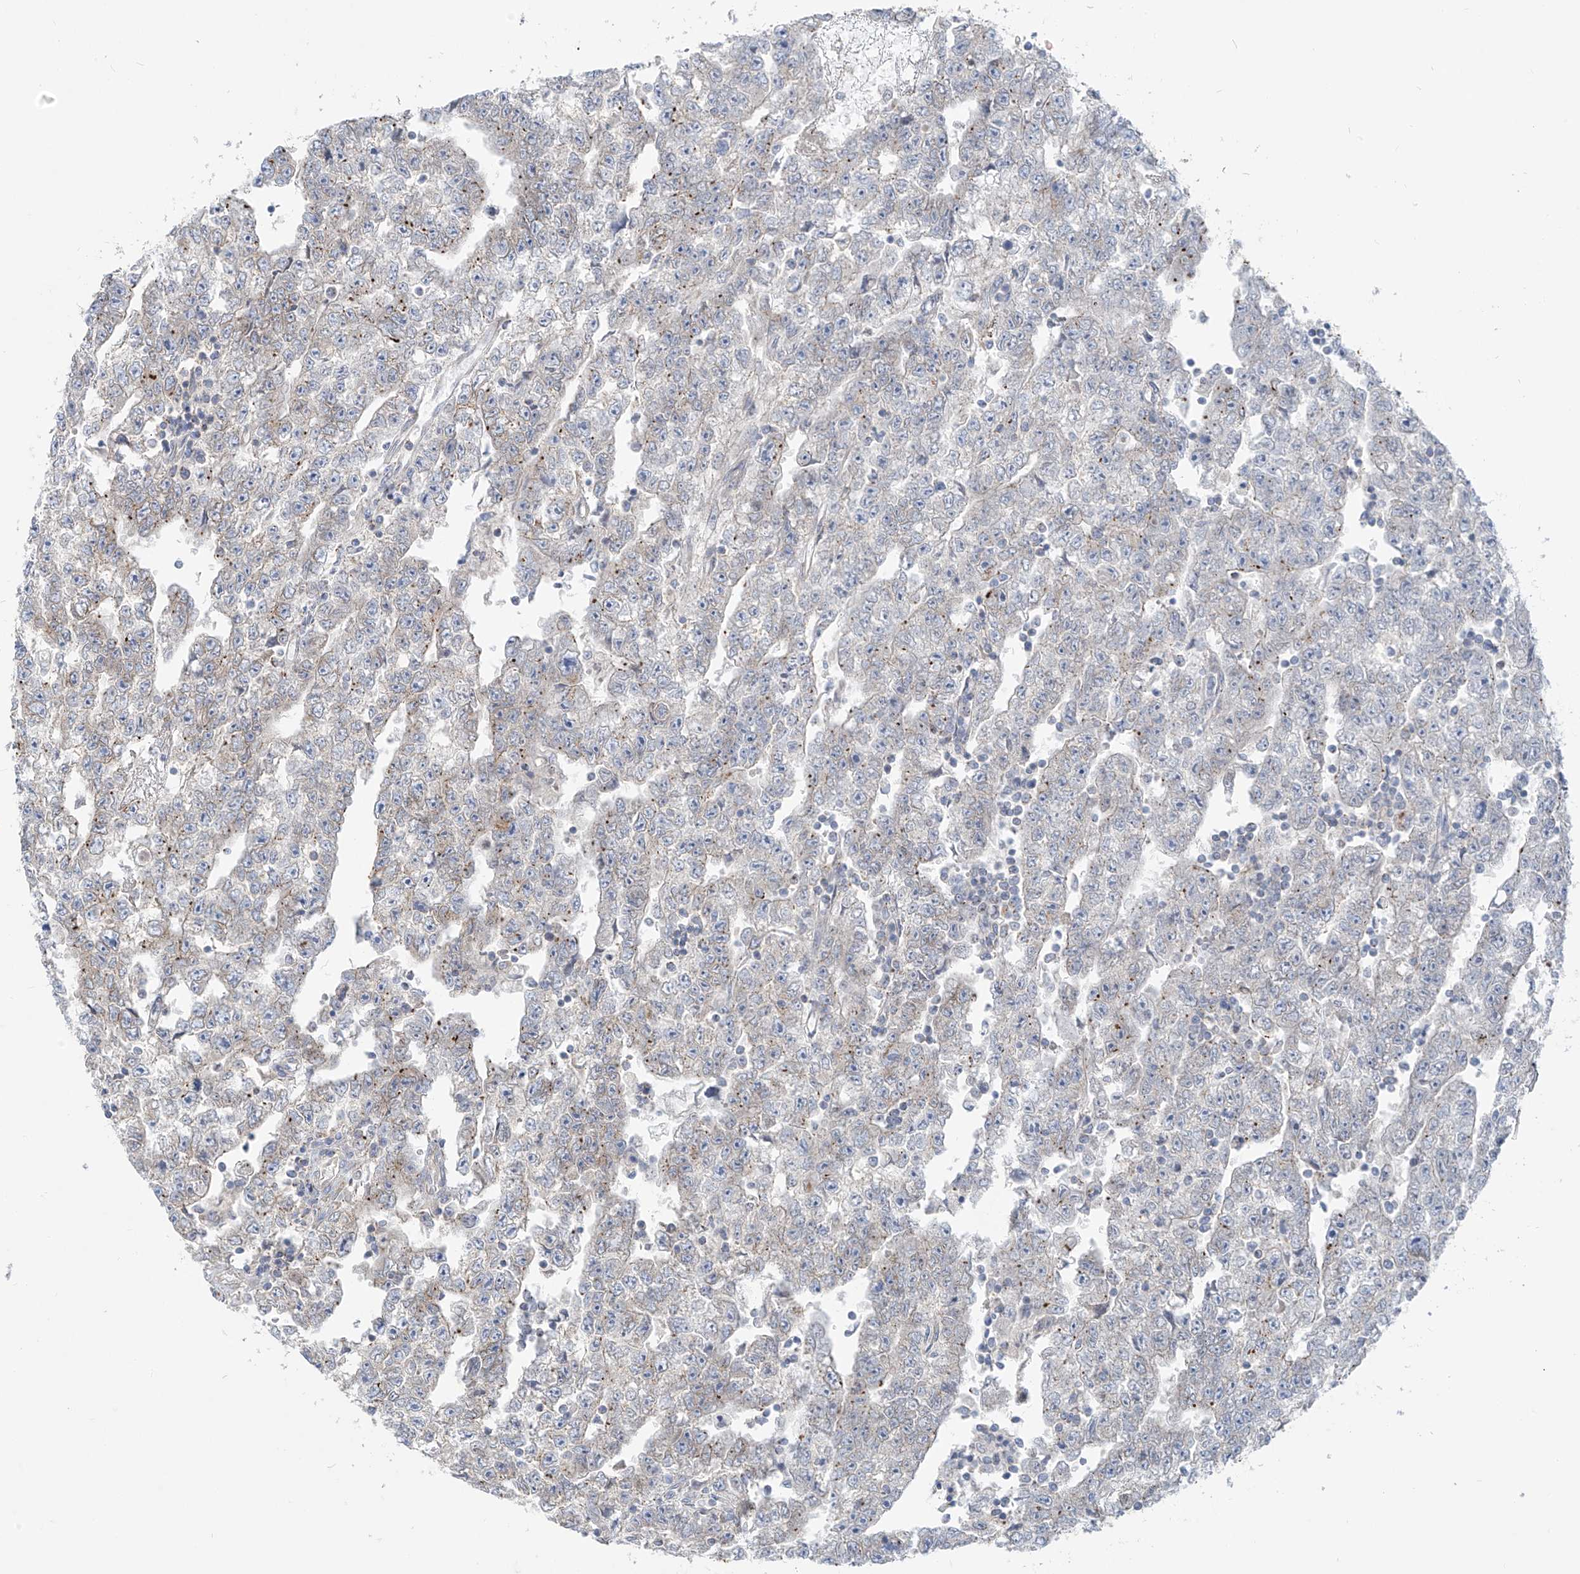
{"staining": {"intensity": "negative", "quantity": "none", "location": "none"}, "tissue": "testis cancer", "cell_type": "Tumor cells", "image_type": "cancer", "snomed": [{"axis": "morphology", "description": "Carcinoma, Embryonal, NOS"}, {"axis": "topography", "description": "Testis"}], "caption": "IHC histopathology image of testis cancer stained for a protein (brown), which demonstrates no expression in tumor cells.", "gene": "KRTAP25-1", "patient": {"sex": "male", "age": 25}}